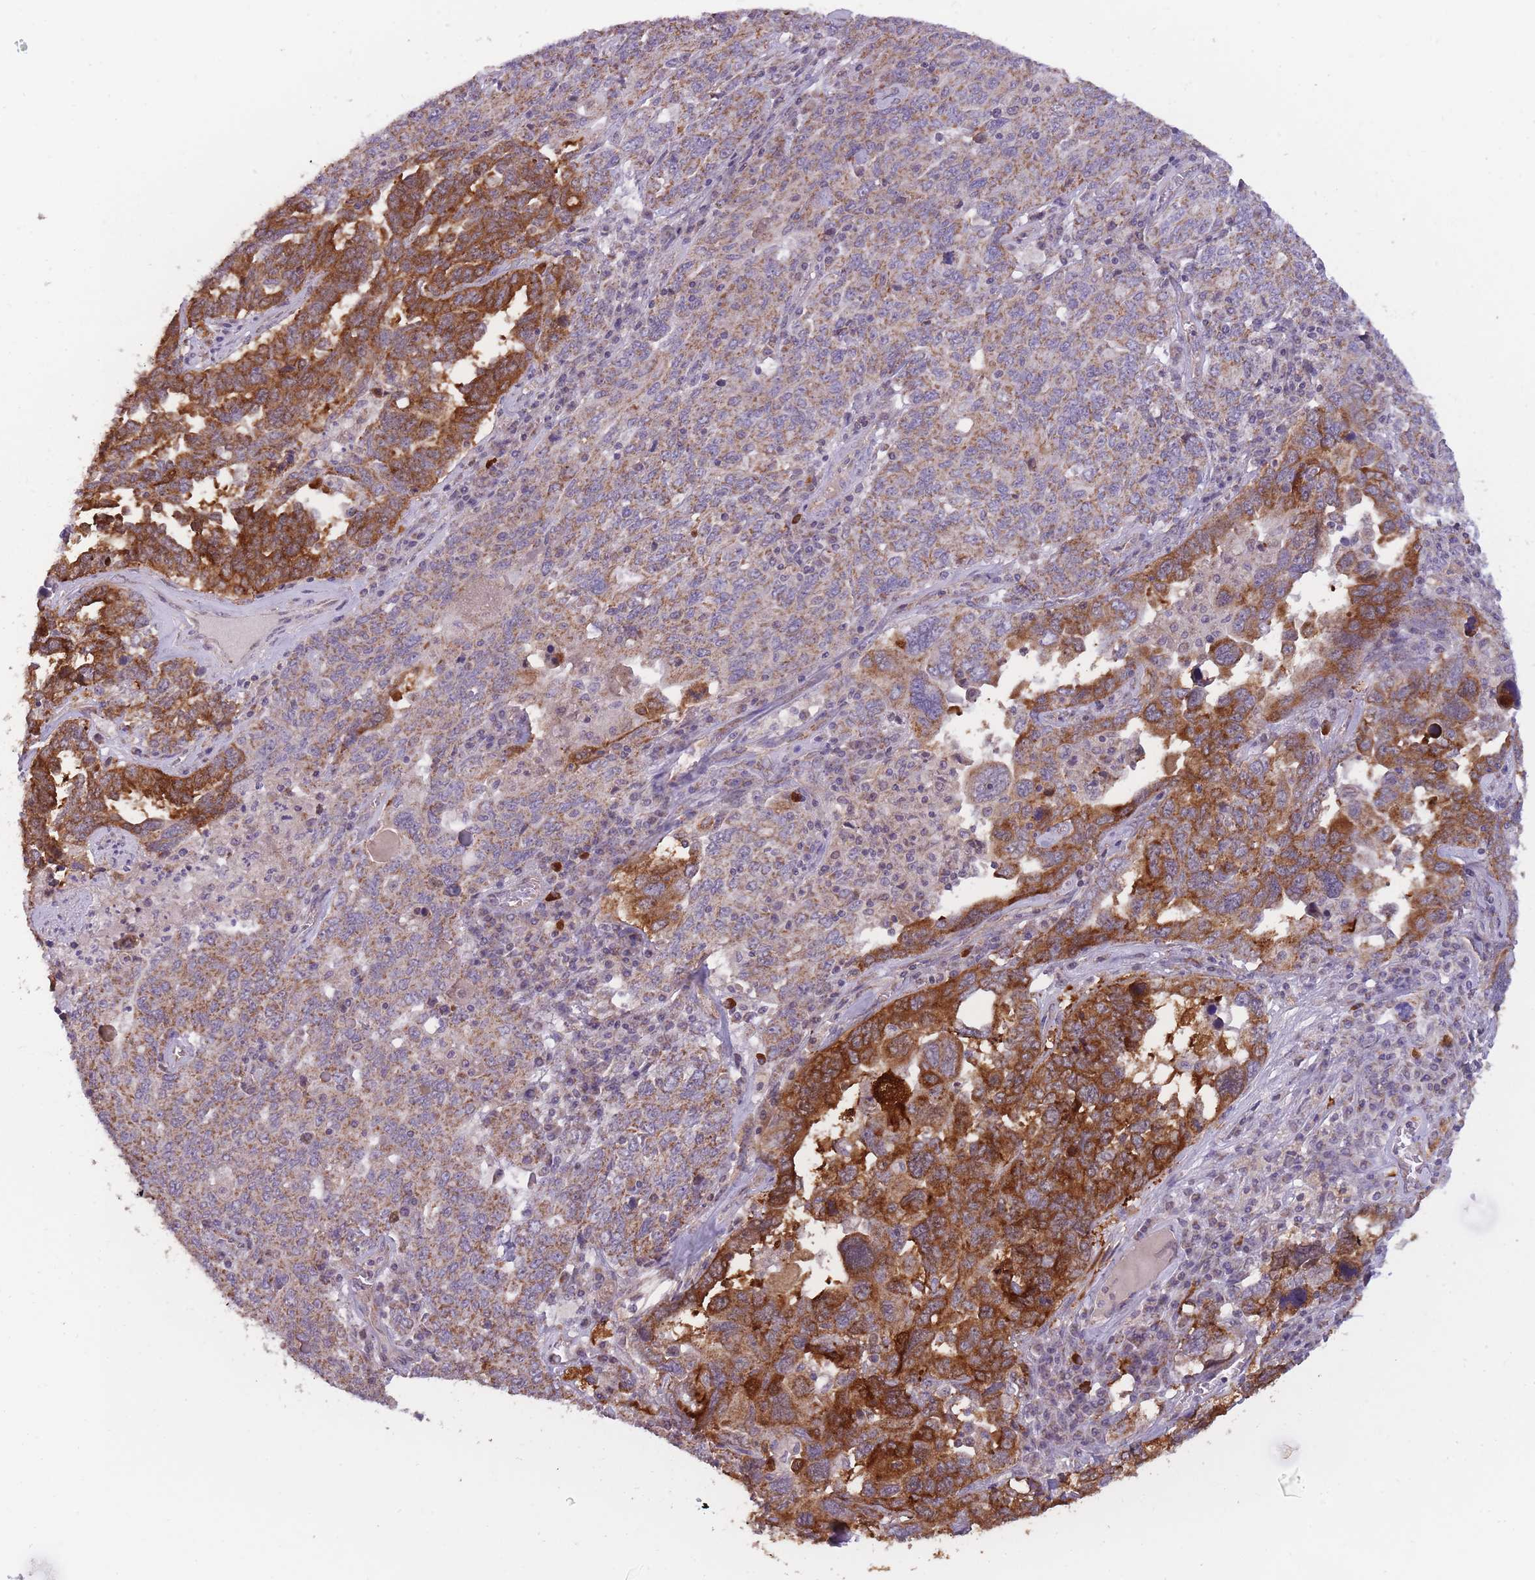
{"staining": {"intensity": "strong", "quantity": ">75%", "location": "cytoplasmic/membranous"}, "tissue": "ovarian cancer", "cell_type": "Tumor cells", "image_type": "cancer", "snomed": [{"axis": "morphology", "description": "Carcinoma, endometroid"}, {"axis": "topography", "description": "Ovary"}], "caption": "IHC (DAB (3,3'-diaminobenzidine)) staining of human endometroid carcinoma (ovarian) reveals strong cytoplasmic/membranous protein staining in about >75% of tumor cells. The staining was performed using DAB (3,3'-diaminobenzidine), with brown indicating positive protein expression. Nuclei are stained blue with hematoxylin.", "gene": "MRPS18C", "patient": {"sex": "female", "age": 62}}